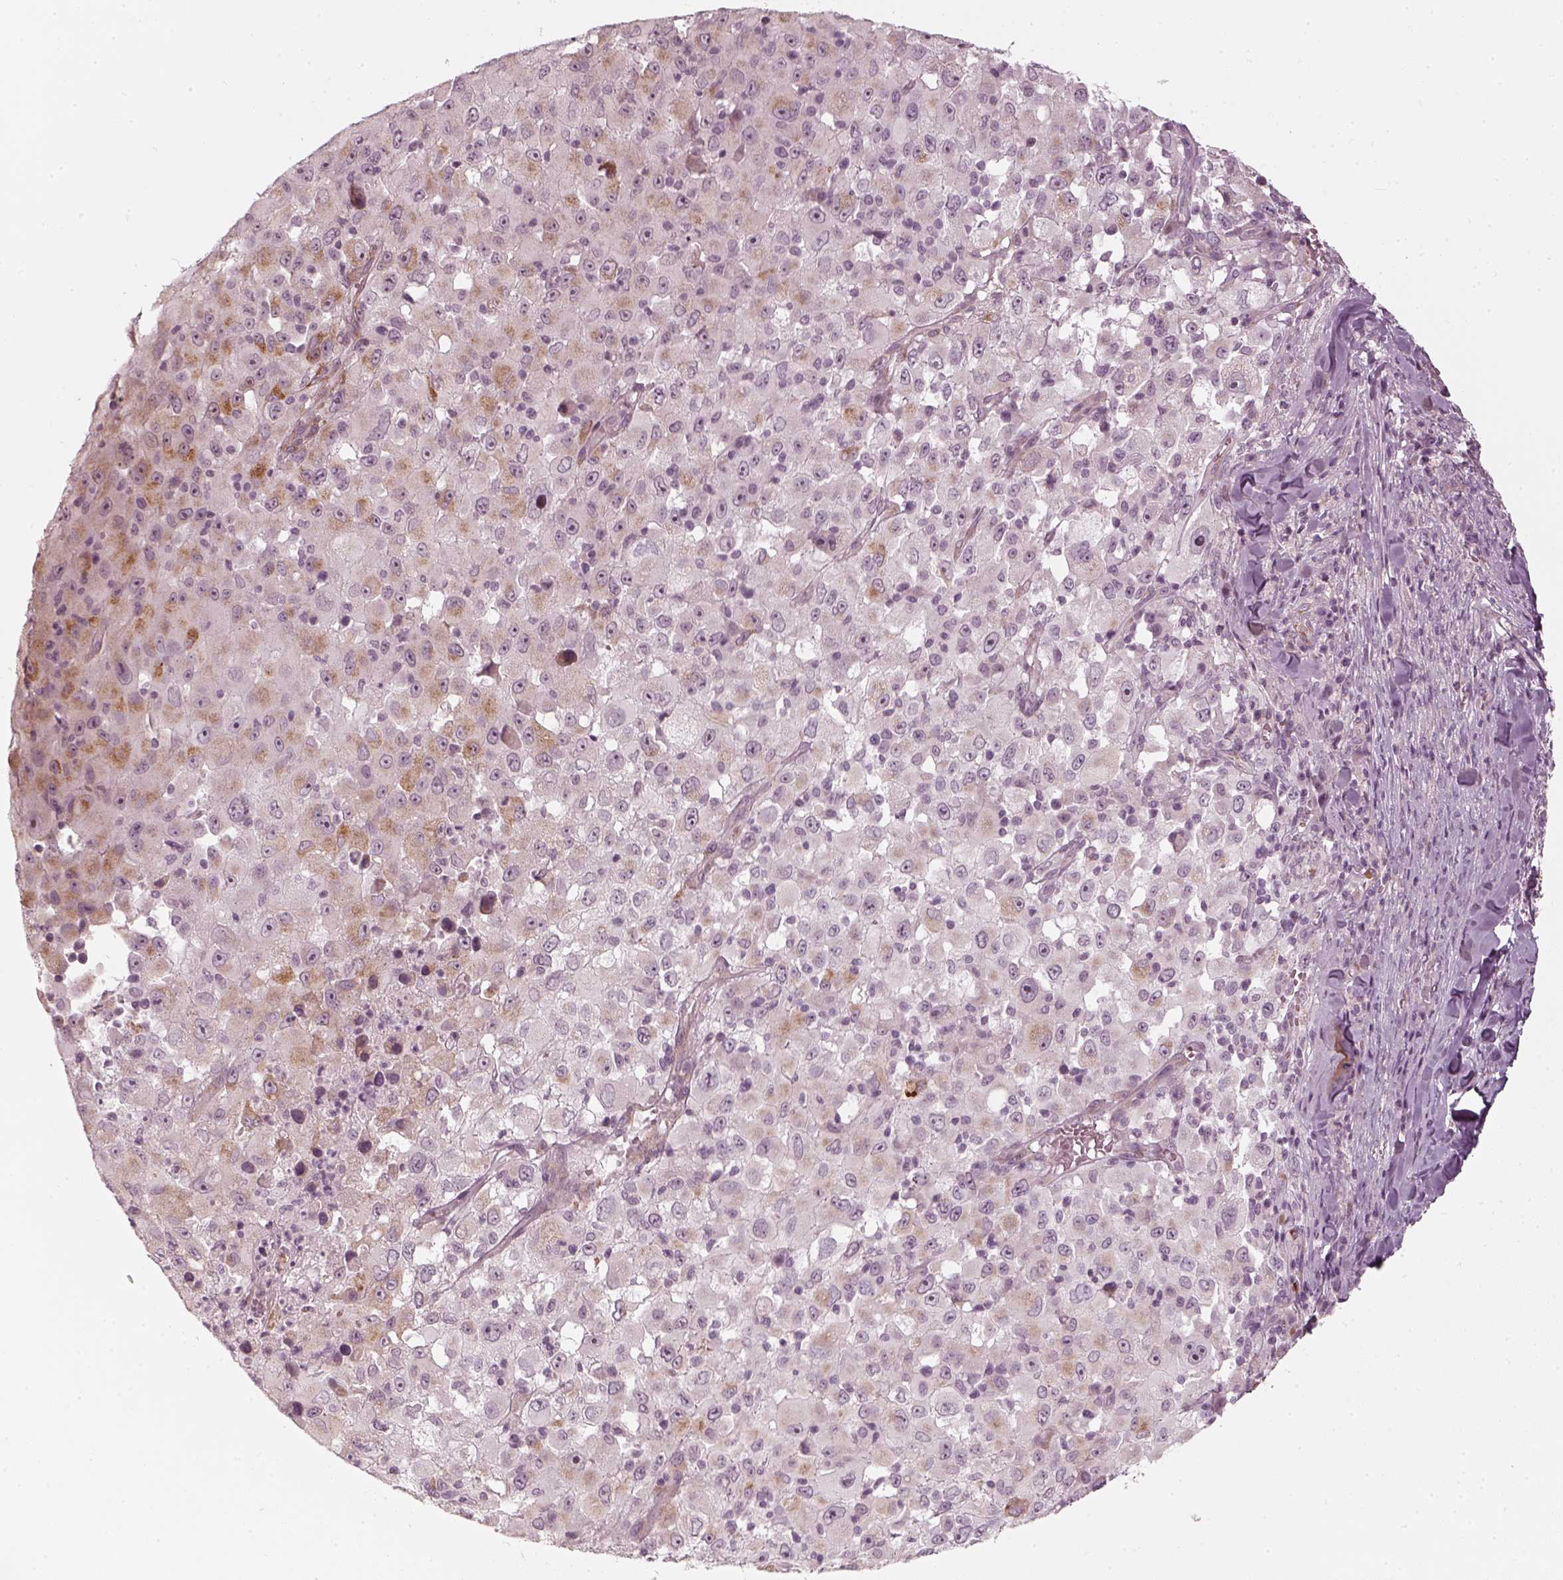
{"staining": {"intensity": "moderate", "quantity": "25%-75%", "location": "cytoplasmic/membranous"}, "tissue": "melanoma", "cell_type": "Tumor cells", "image_type": "cancer", "snomed": [{"axis": "morphology", "description": "Malignant melanoma, Metastatic site"}, {"axis": "topography", "description": "Soft tissue"}], "caption": "Protein staining of melanoma tissue demonstrates moderate cytoplasmic/membranous staining in approximately 25%-75% of tumor cells.", "gene": "LAMB2", "patient": {"sex": "male", "age": 50}}